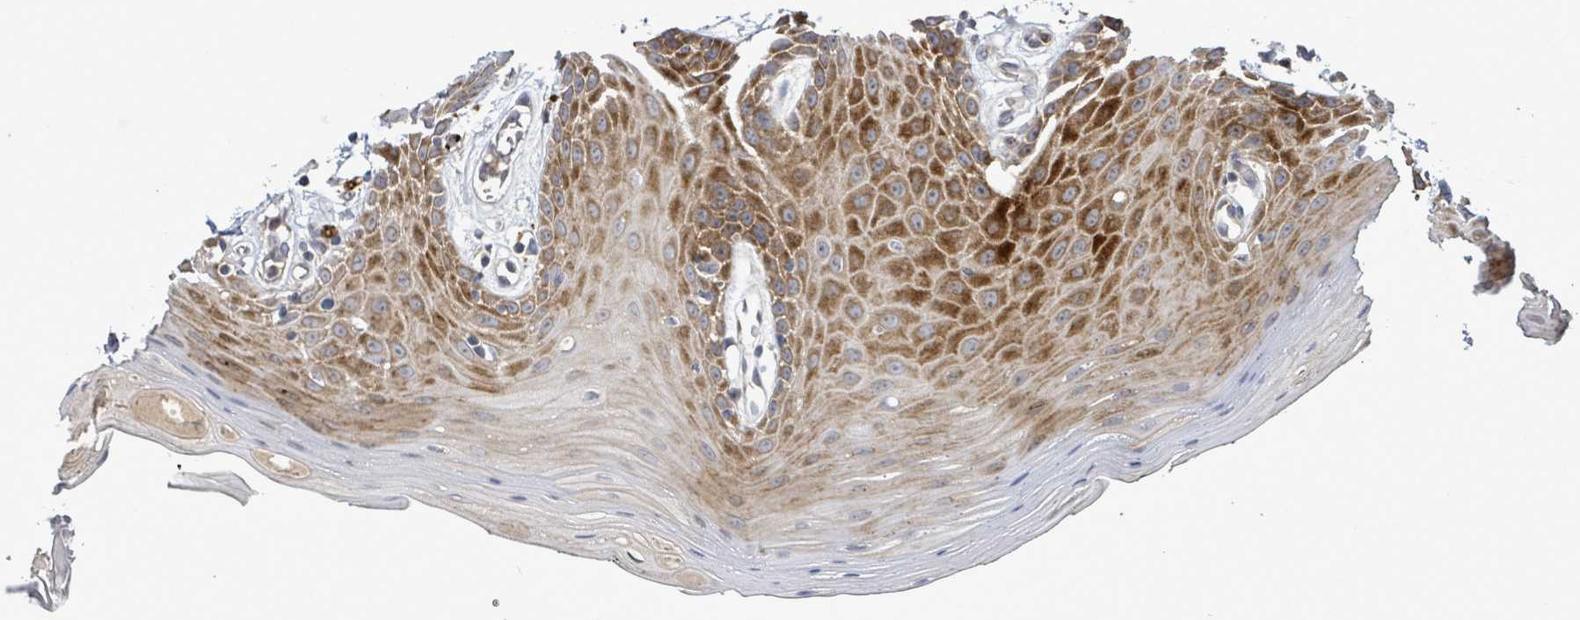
{"staining": {"intensity": "moderate", "quantity": "25%-75%", "location": "cytoplasmic/membranous"}, "tissue": "oral mucosa", "cell_type": "Squamous epithelial cells", "image_type": "normal", "snomed": [{"axis": "morphology", "description": "Normal tissue, NOS"}, {"axis": "topography", "description": "Oral tissue"}, {"axis": "topography", "description": "Tounge, NOS"}], "caption": "IHC histopathology image of unremarkable human oral mucosa stained for a protein (brown), which displays medium levels of moderate cytoplasmic/membranous expression in about 25%-75% of squamous epithelial cells.", "gene": "SERPINE3", "patient": {"sex": "female", "age": 59}}